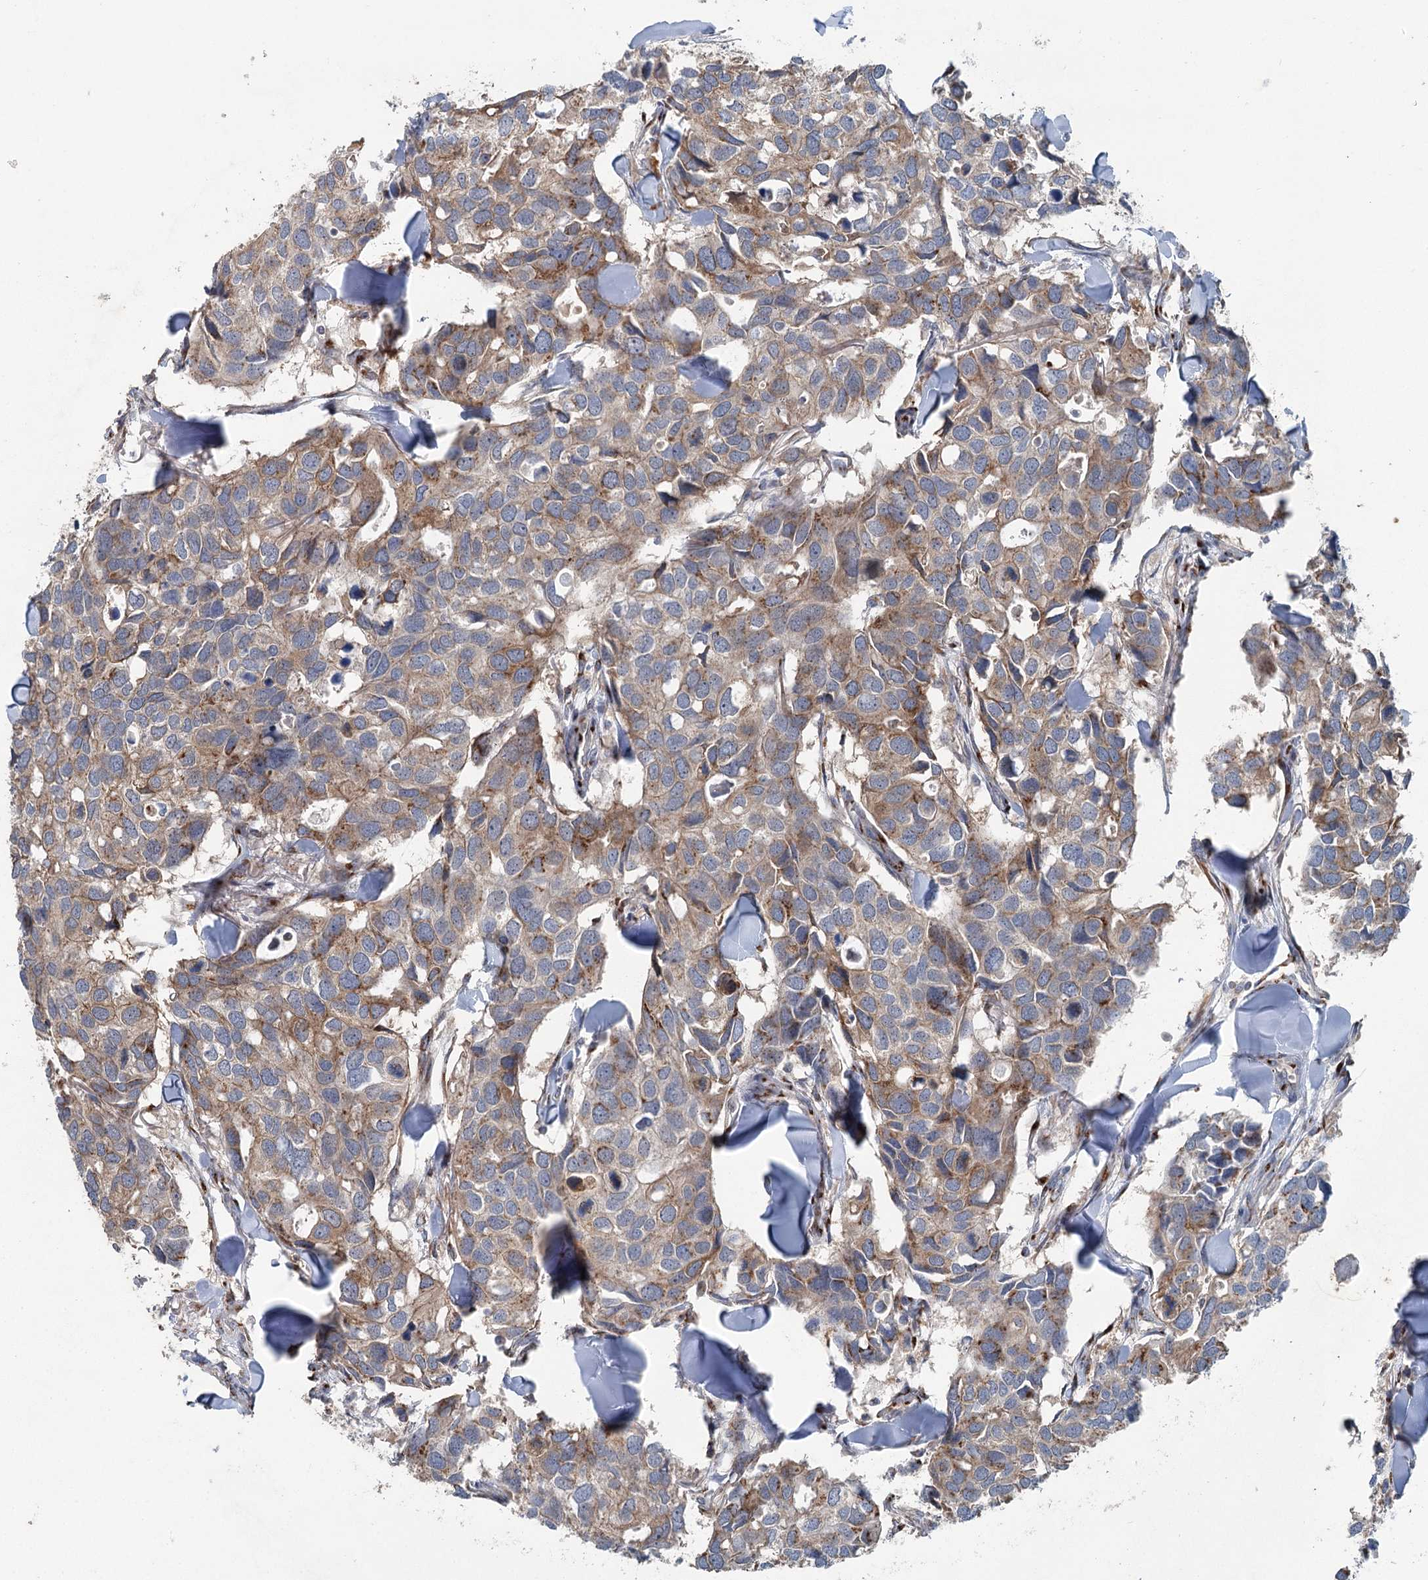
{"staining": {"intensity": "moderate", "quantity": "25%-75%", "location": "cytoplasmic/membranous"}, "tissue": "breast cancer", "cell_type": "Tumor cells", "image_type": "cancer", "snomed": [{"axis": "morphology", "description": "Duct carcinoma"}, {"axis": "topography", "description": "Breast"}], "caption": "Brown immunohistochemical staining in human breast cancer (intraductal carcinoma) displays moderate cytoplasmic/membranous positivity in about 25%-75% of tumor cells. (DAB = brown stain, brightfield microscopy at high magnification).", "gene": "ITIH5", "patient": {"sex": "female", "age": 83}}